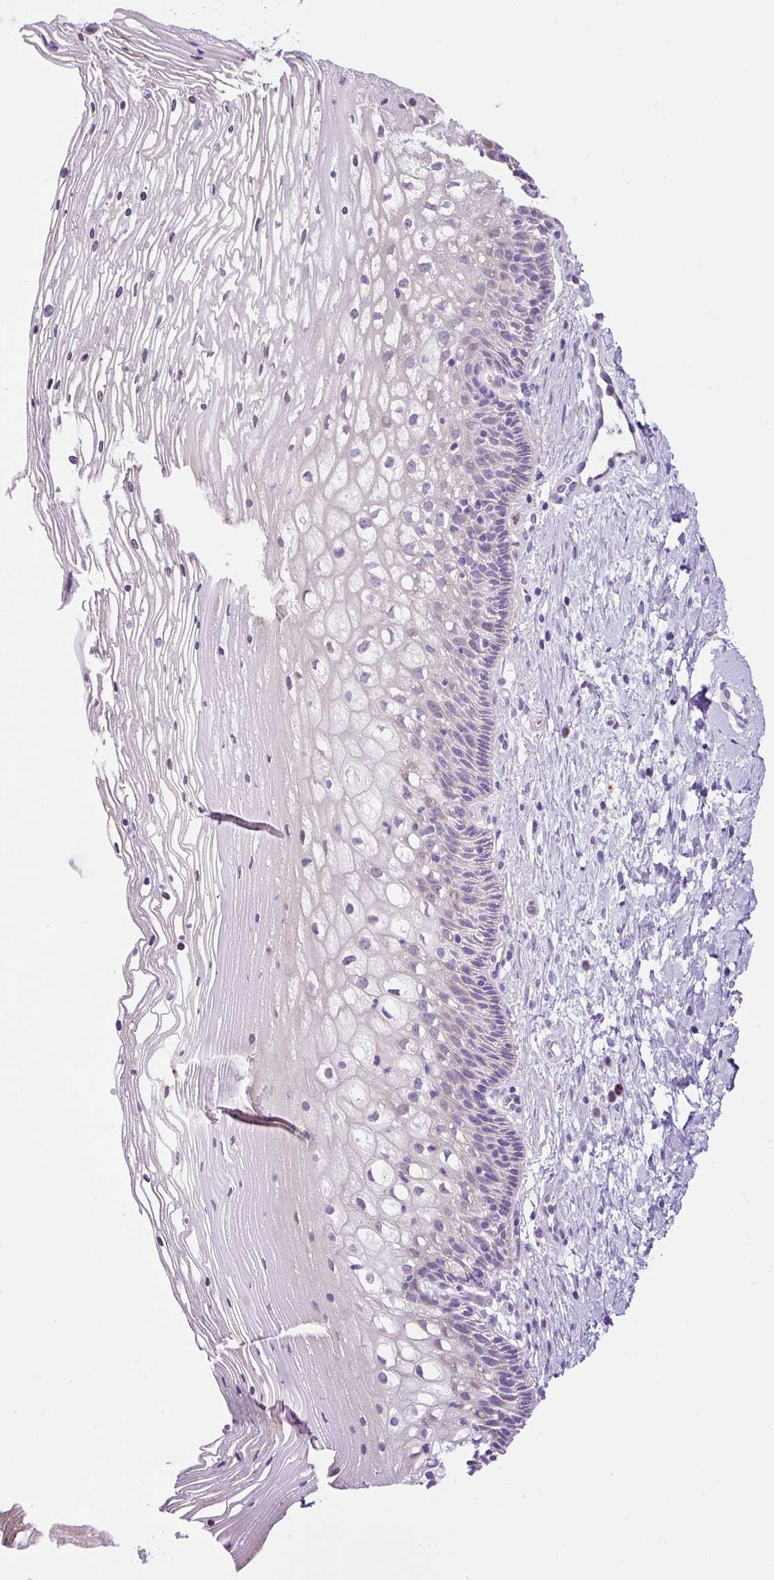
{"staining": {"intensity": "weak", "quantity": "<25%", "location": "cytoplasmic/membranous"}, "tissue": "cervix", "cell_type": "Glandular cells", "image_type": "normal", "snomed": [{"axis": "morphology", "description": "Normal tissue, NOS"}, {"axis": "topography", "description": "Cervix"}], "caption": "DAB (3,3'-diaminobenzidine) immunohistochemical staining of normal human cervix reveals no significant expression in glandular cells. The staining is performed using DAB (3,3'-diaminobenzidine) brown chromogen with nuclei counter-stained in using hematoxylin.", "gene": "CFAP47", "patient": {"sex": "female", "age": 36}}